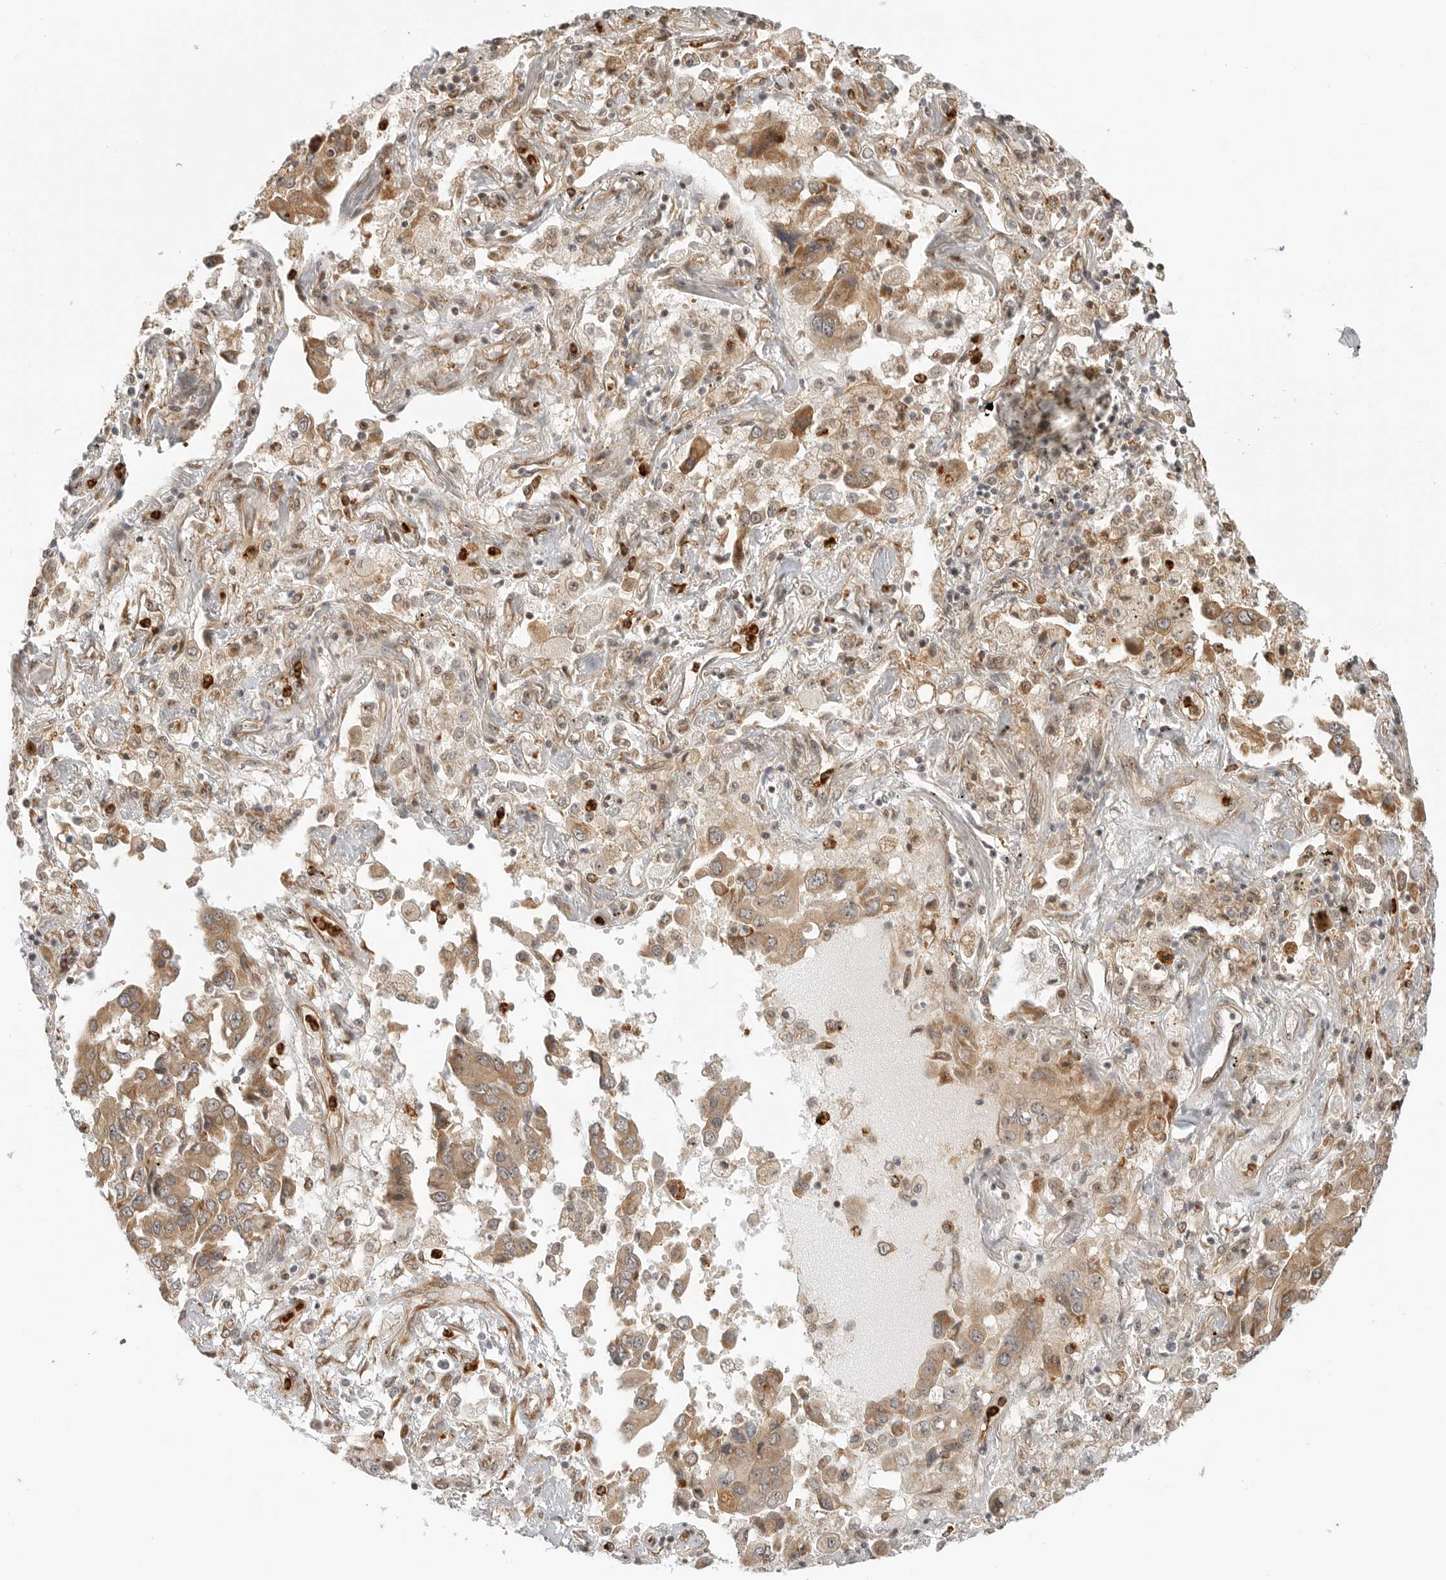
{"staining": {"intensity": "moderate", "quantity": ">75%", "location": "cytoplasmic/membranous"}, "tissue": "lung cancer", "cell_type": "Tumor cells", "image_type": "cancer", "snomed": [{"axis": "morphology", "description": "Adenocarcinoma, NOS"}, {"axis": "topography", "description": "Lung"}], "caption": "Adenocarcinoma (lung) stained with immunohistochemistry exhibits moderate cytoplasmic/membranous staining in approximately >75% of tumor cells.", "gene": "DSCC1", "patient": {"sex": "female", "age": 65}}